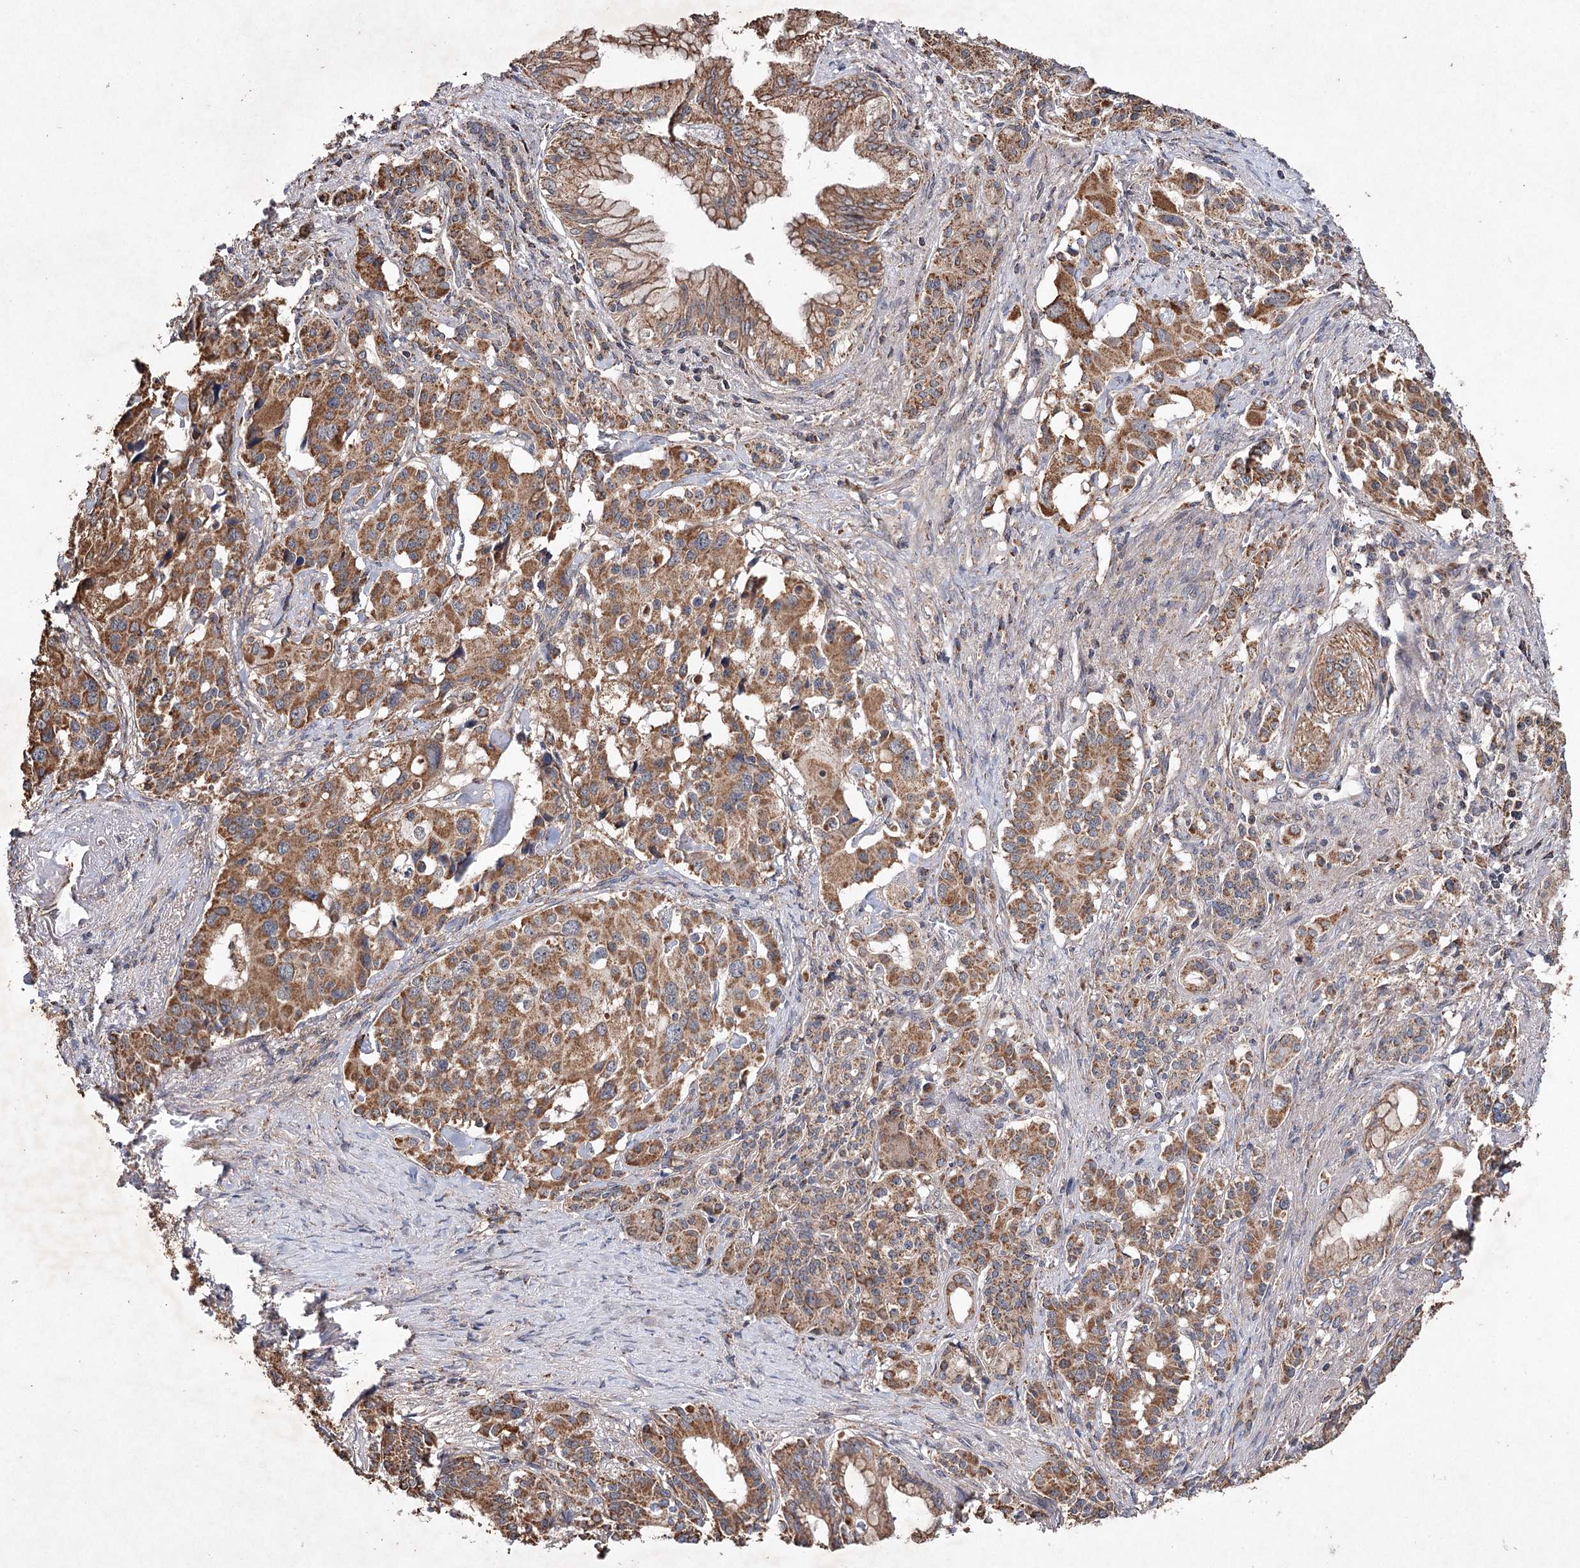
{"staining": {"intensity": "moderate", "quantity": ">75%", "location": "cytoplasmic/membranous"}, "tissue": "pancreatic cancer", "cell_type": "Tumor cells", "image_type": "cancer", "snomed": [{"axis": "morphology", "description": "Adenocarcinoma, NOS"}, {"axis": "topography", "description": "Pancreas"}], "caption": "Immunohistochemistry (IHC) of pancreatic adenocarcinoma reveals medium levels of moderate cytoplasmic/membranous staining in about >75% of tumor cells.", "gene": "PIK3CB", "patient": {"sex": "female", "age": 74}}